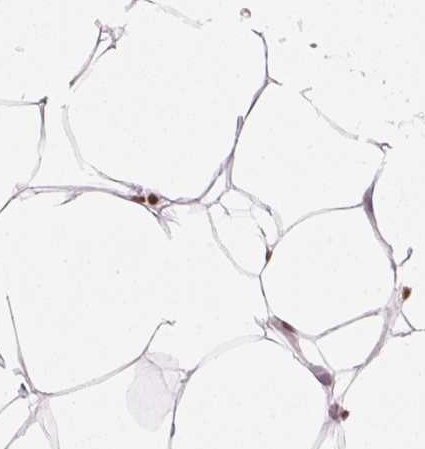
{"staining": {"intensity": "moderate", "quantity": "25%-75%", "location": "nuclear"}, "tissue": "breast", "cell_type": "Adipocytes", "image_type": "normal", "snomed": [{"axis": "morphology", "description": "Normal tissue, NOS"}, {"axis": "topography", "description": "Breast"}], "caption": "IHC of benign breast reveals medium levels of moderate nuclear staining in approximately 25%-75% of adipocytes. The protein of interest is shown in brown color, while the nuclei are stained blue.", "gene": "NXF1", "patient": {"sex": "female", "age": 27}}